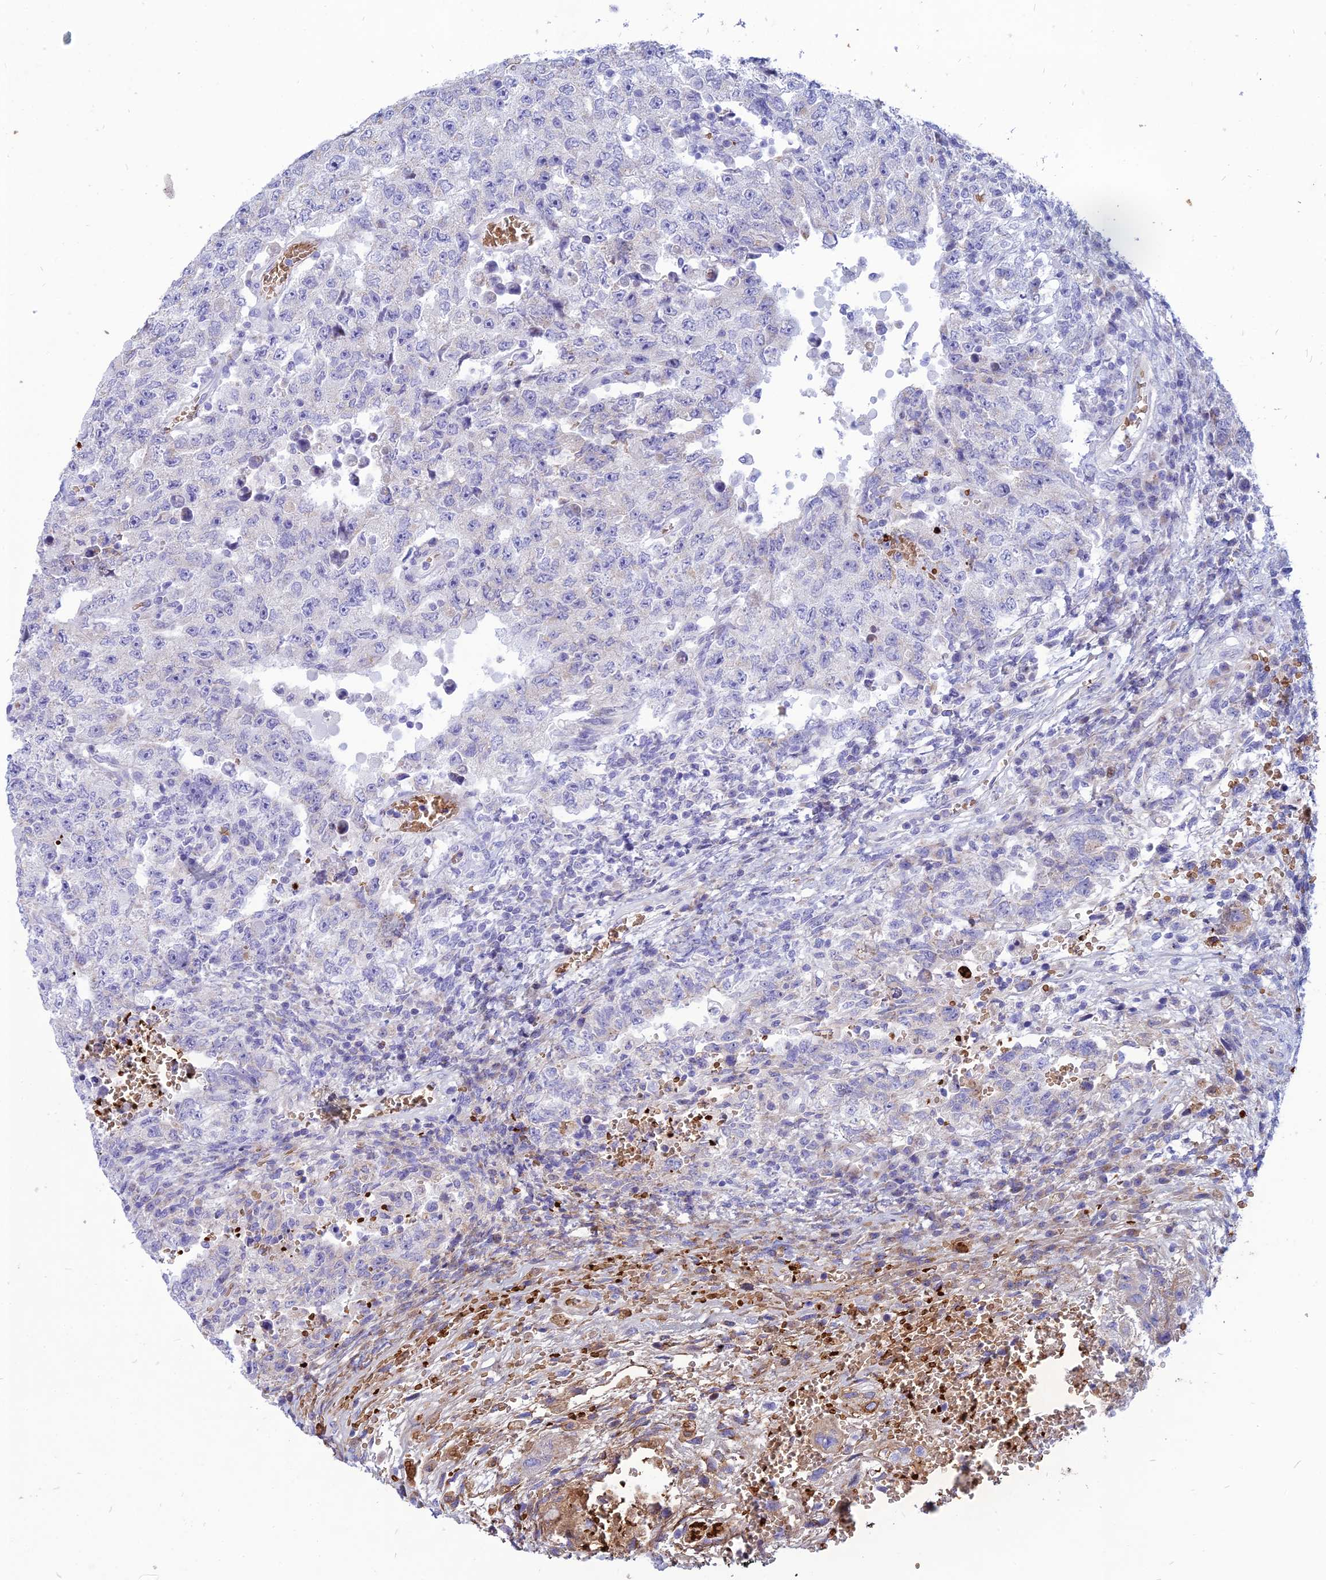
{"staining": {"intensity": "negative", "quantity": "none", "location": "none"}, "tissue": "testis cancer", "cell_type": "Tumor cells", "image_type": "cancer", "snomed": [{"axis": "morphology", "description": "Carcinoma, Embryonal, NOS"}, {"axis": "topography", "description": "Testis"}], "caption": "The micrograph shows no staining of tumor cells in testis embryonal carcinoma.", "gene": "HHAT", "patient": {"sex": "male", "age": 26}}